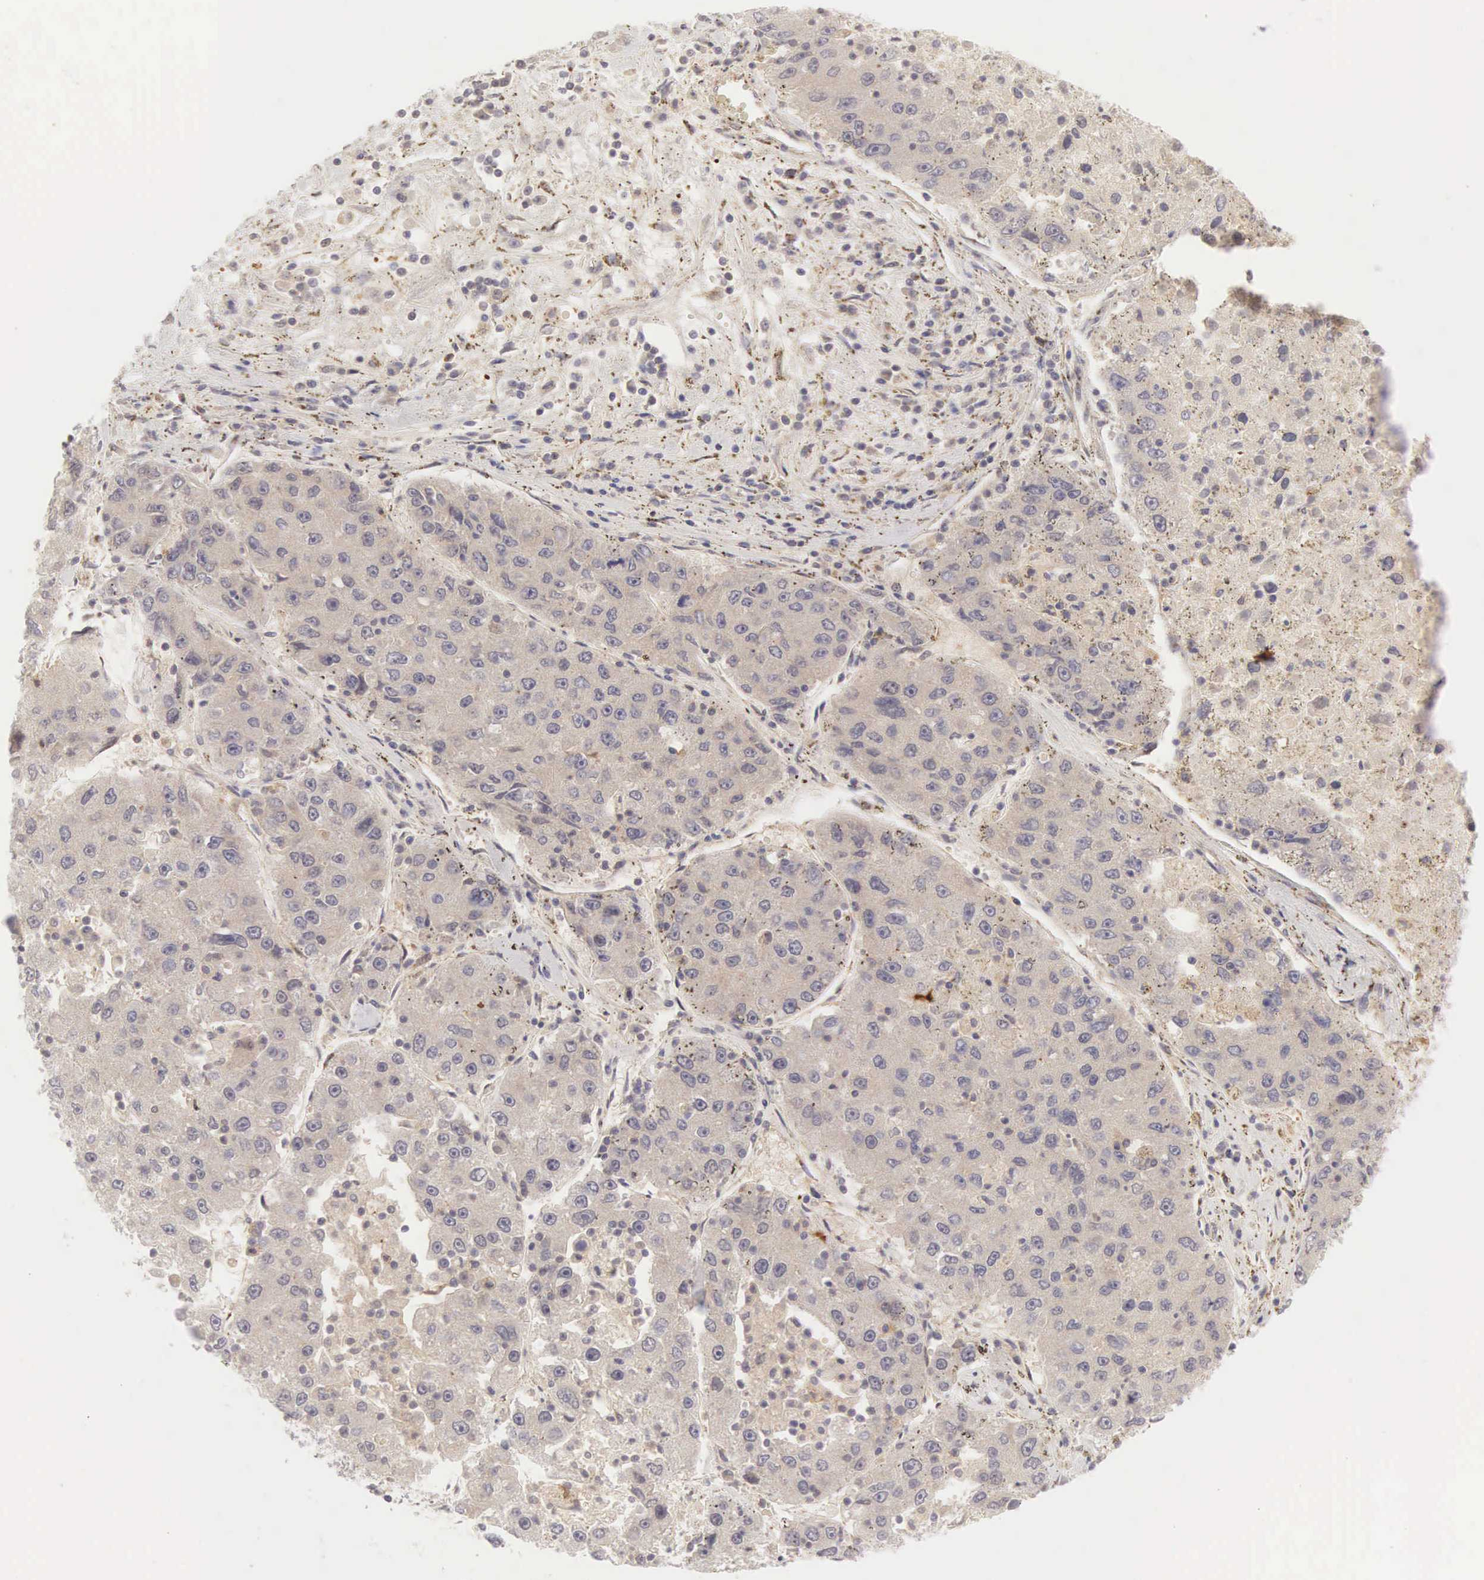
{"staining": {"intensity": "negative", "quantity": "none", "location": "none"}, "tissue": "liver cancer", "cell_type": "Tumor cells", "image_type": "cancer", "snomed": [{"axis": "morphology", "description": "Carcinoma, Hepatocellular, NOS"}, {"axis": "topography", "description": "Liver"}], "caption": "Immunohistochemical staining of liver cancer exhibits no significant positivity in tumor cells.", "gene": "CD1A", "patient": {"sex": "male", "age": 49}}